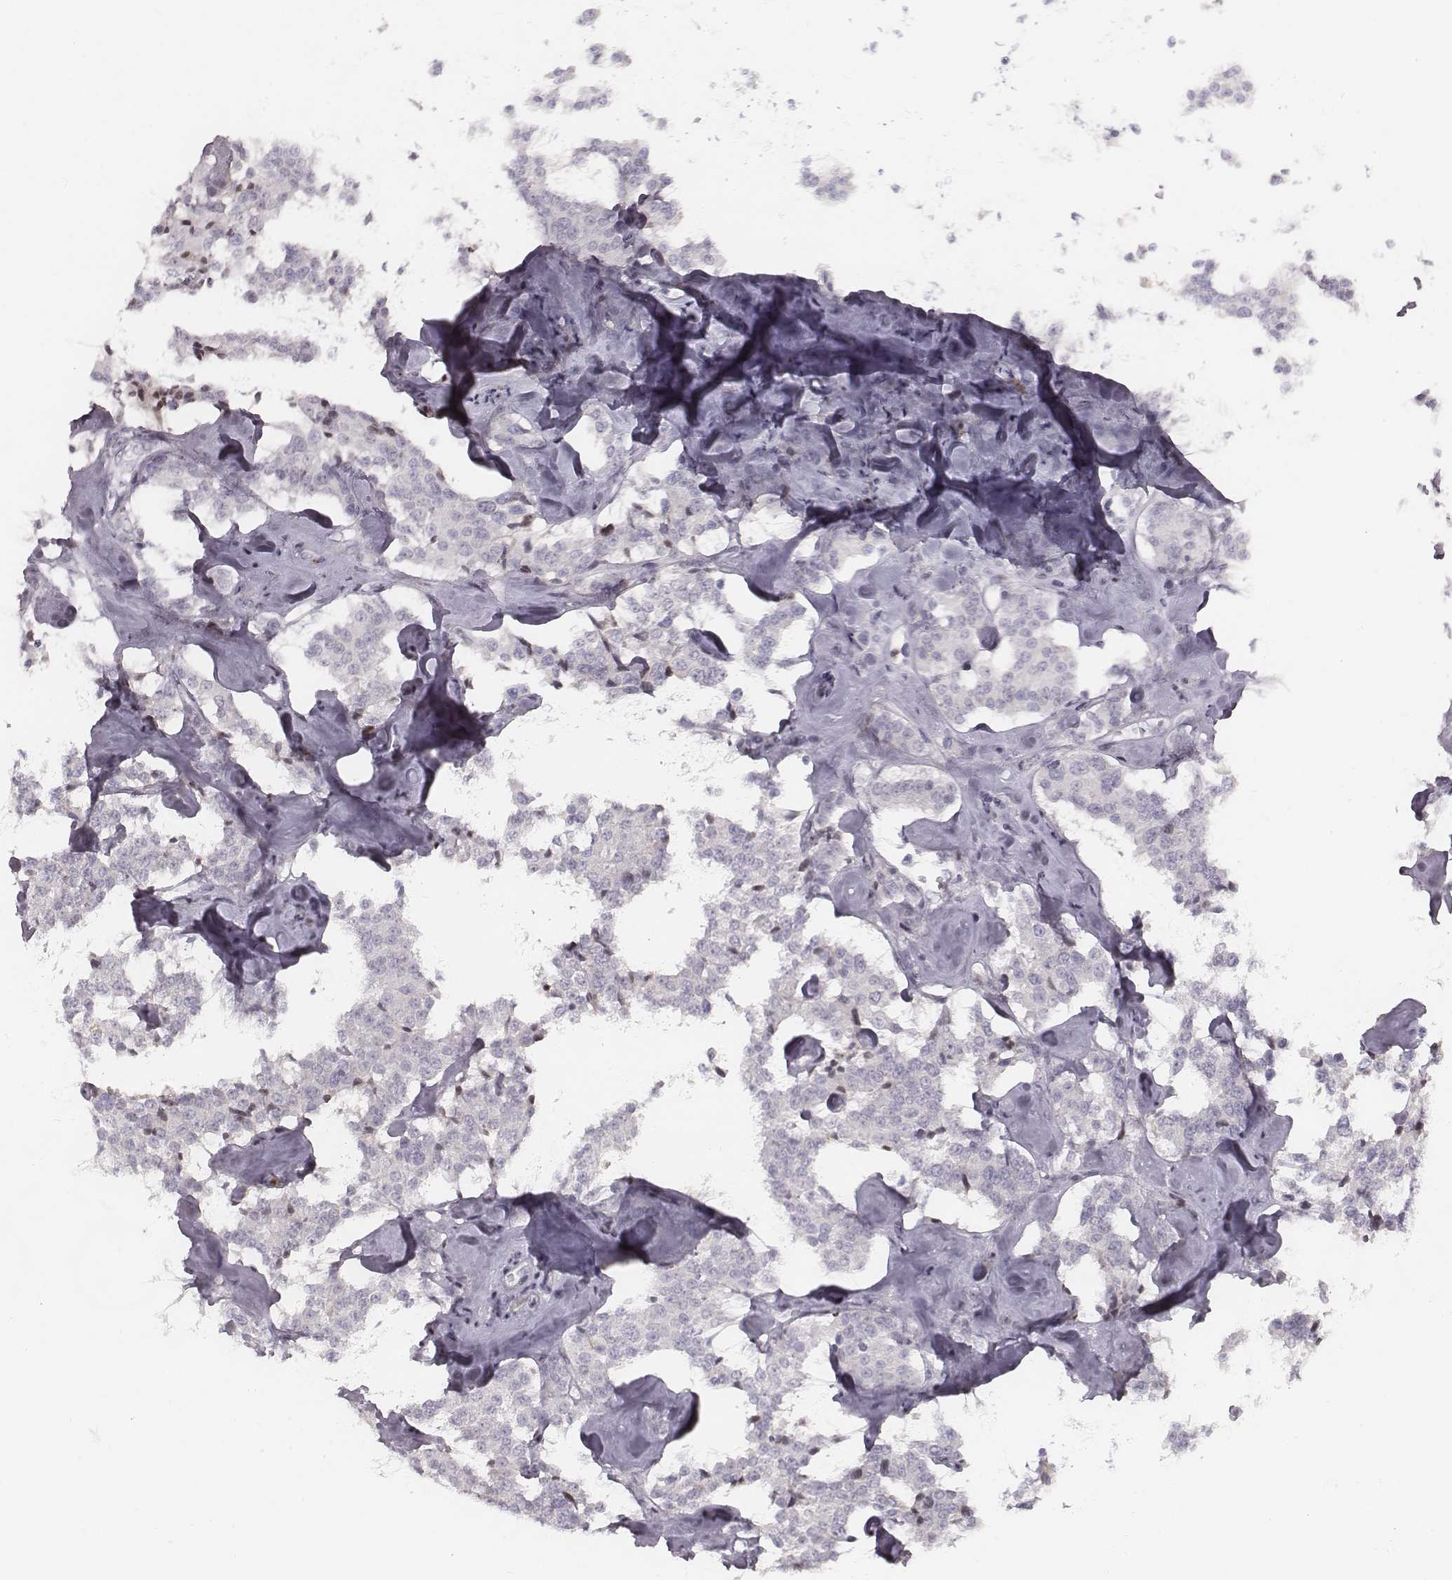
{"staining": {"intensity": "negative", "quantity": "none", "location": "none"}, "tissue": "carcinoid", "cell_type": "Tumor cells", "image_type": "cancer", "snomed": [{"axis": "morphology", "description": "Carcinoid, malignant, NOS"}, {"axis": "topography", "description": "Pancreas"}], "caption": "Tumor cells are negative for protein expression in human carcinoid (malignant).", "gene": "NDC1", "patient": {"sex": "male", "age": 41}}